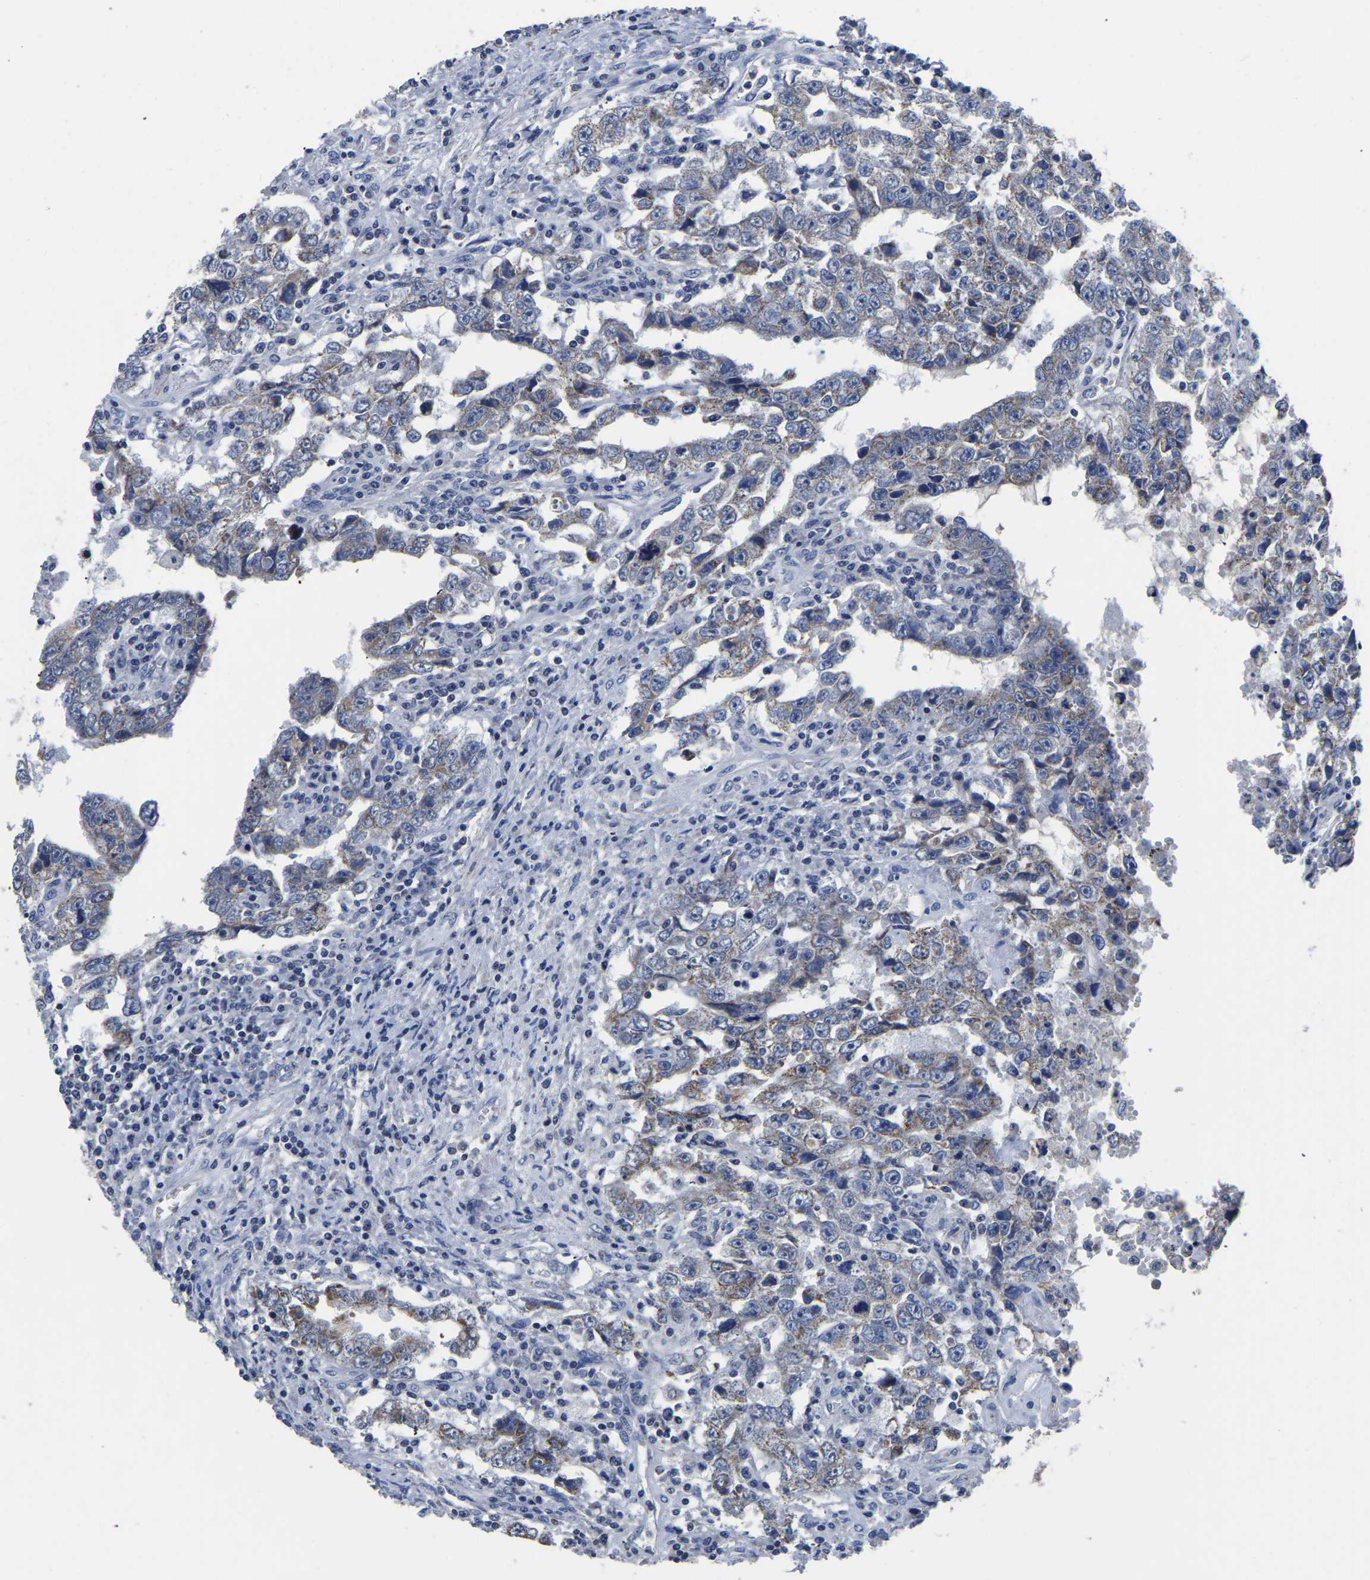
{"staining": {"intensity": "moderate", "quantity": "25%-75%", "location": "cytoplasmic/membranous"}, "tissue": "testis cancer", "cell_type": "Tumor cells", "image_type": "cancer", "snomed": [{"axis": "morphology", "description": "Carcinoma, Embryonal, NOS"}, {"axis": "topography", "description": "Testis"}], "caption": "The image reveals a brown stain indicating the presence of a protein in the cytoplasmic/membranous of tumor cells in testis embryonal carcinoma. Nuclei are stained in blue.", "gene": "FGD5", "patient": {"sex": "male", "age": 26}}